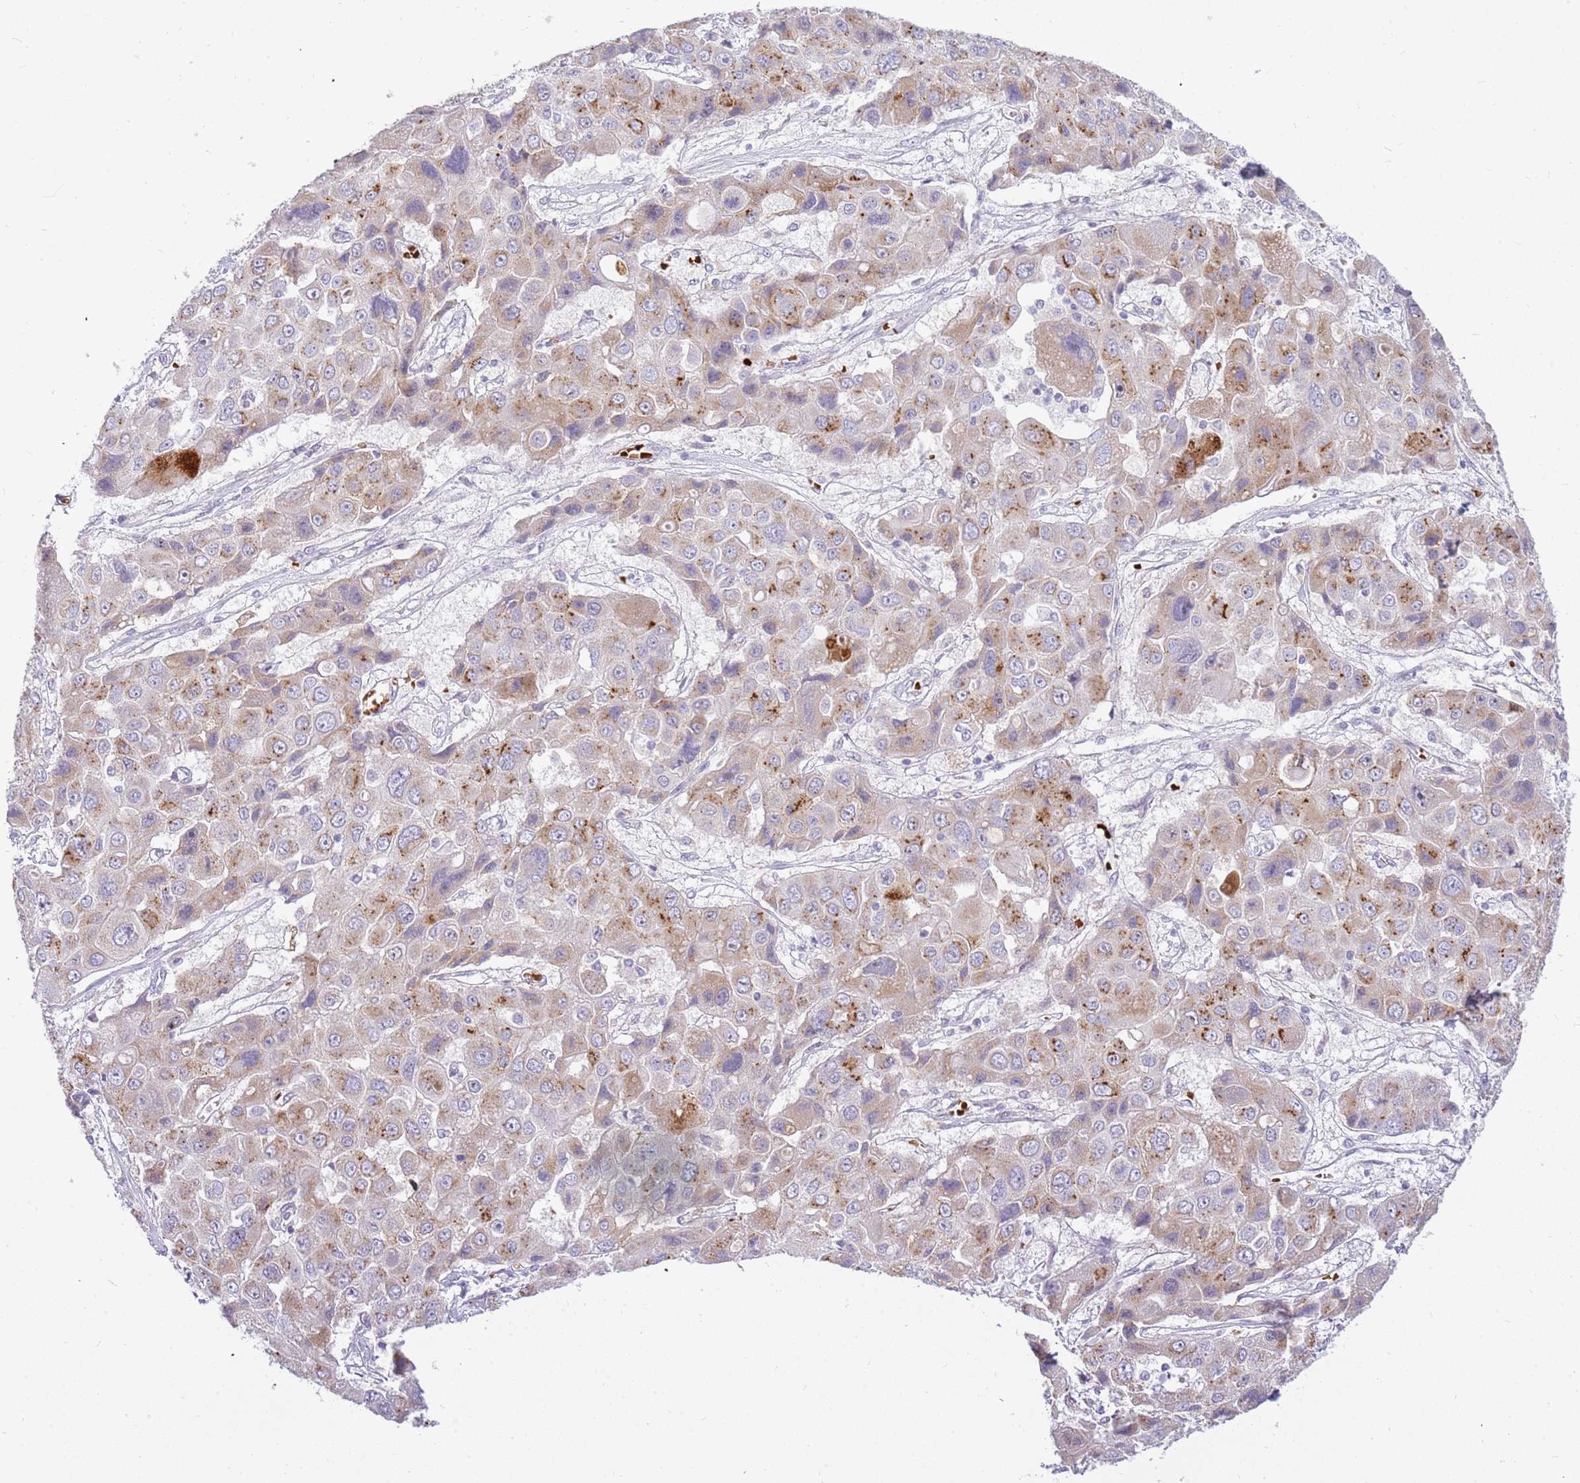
{"staining": {"intensity": "weak", "quantity": "25%-75%", "location": "cytoplasmic/membranous"}, "tissue": "liver cancer", "cell_type": "Tumor cells", "image_type": "cancer", "snomed": [{"axis": "morphology", "description": "Cholangiocarcinoma"}, {"axis": "topography", "description": "Liver"}], "caption": "Immunohistochemistry (IHC) photomicrograph of neoplastic tissue: liver cancer (cholangiocarcinoma) stained using IHC exhibits low levels of weak protein expression localized specifically in the cytoplasmic/membranous of tumor cells, appearing as a cytoplasmic/membranous brown color.", "gene": "DNAJA3", "patient": {"sex": "male", "age": 67}}